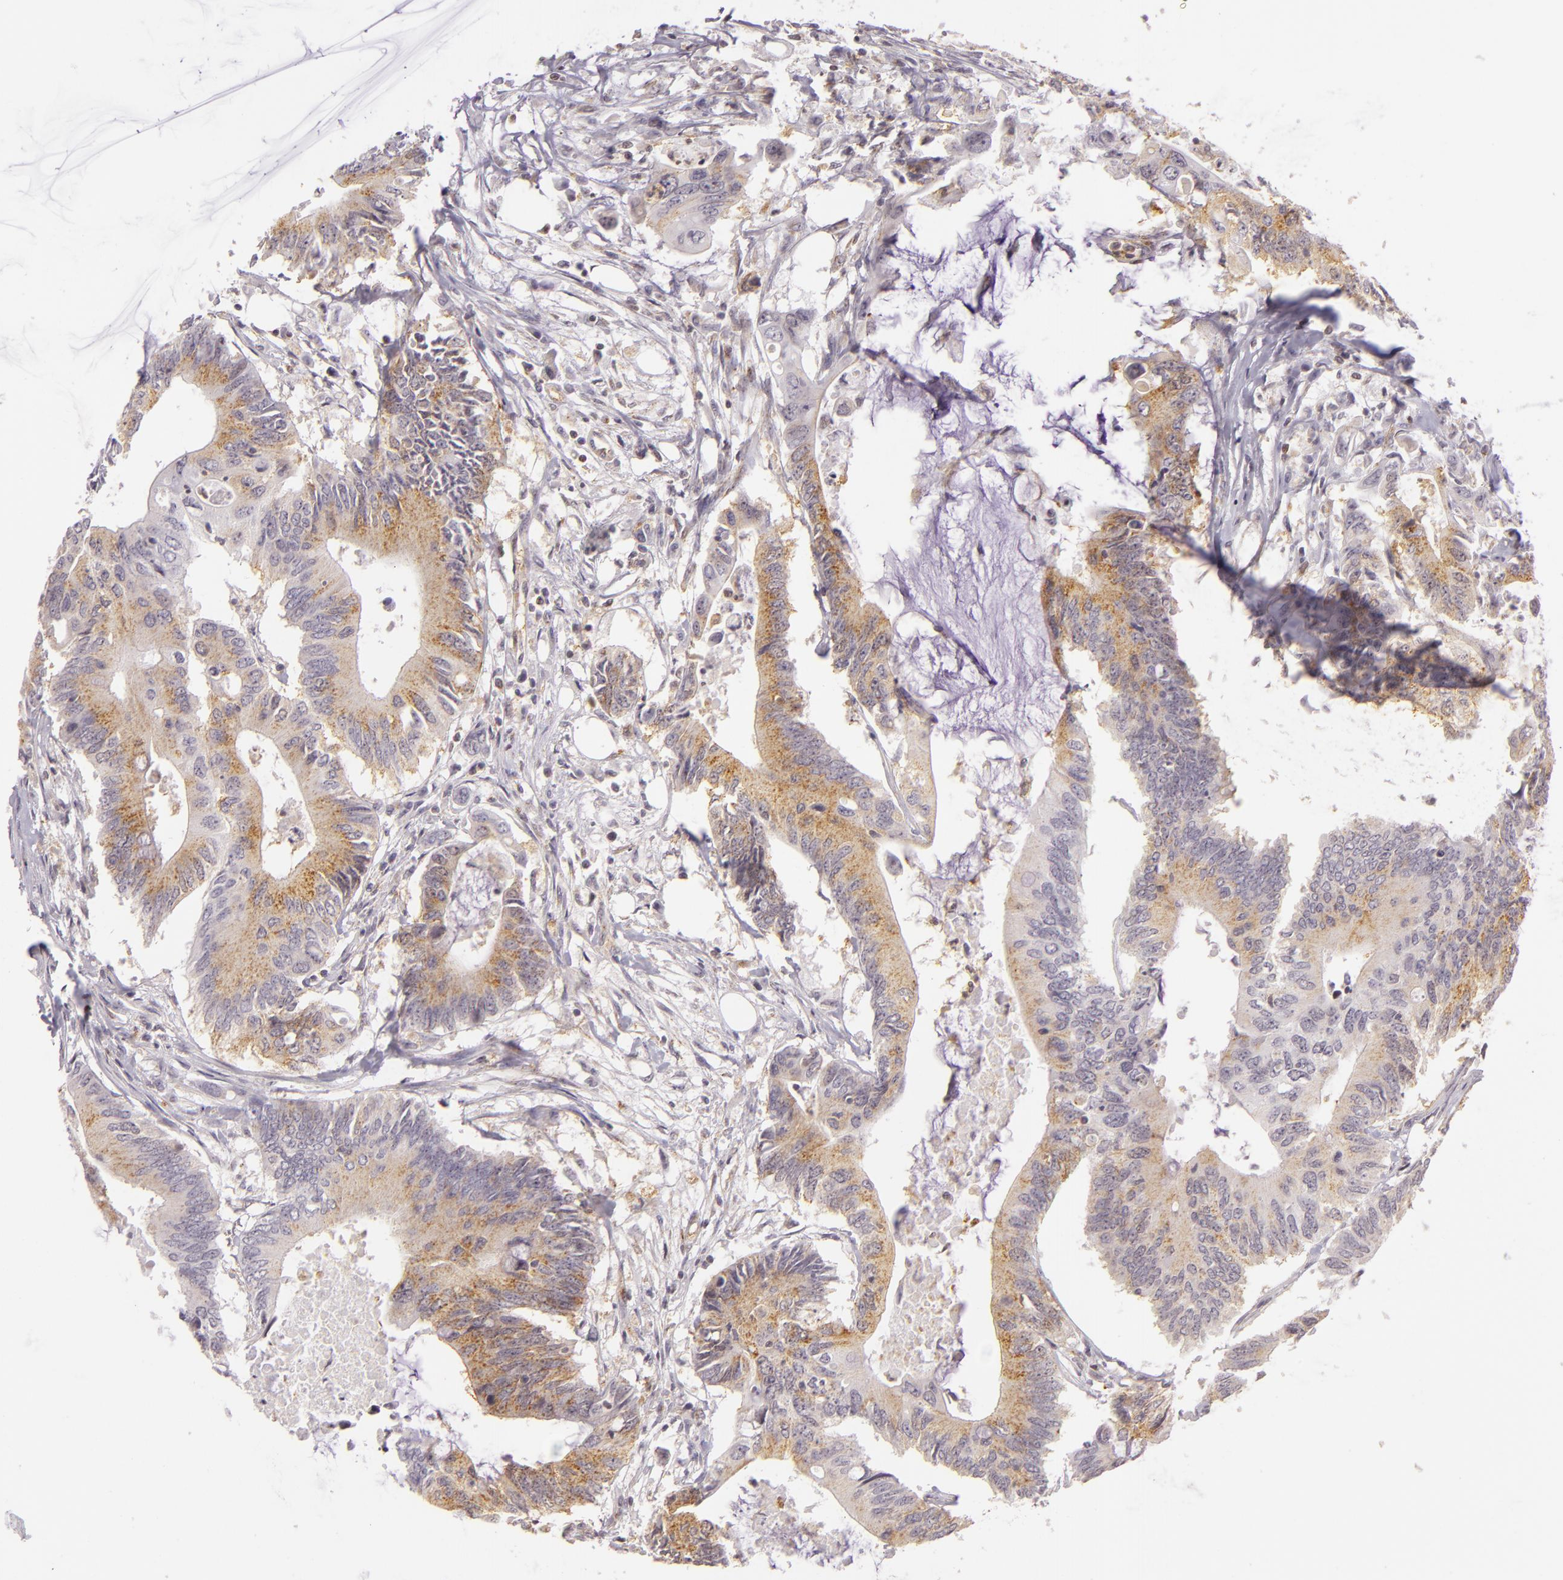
{"staining": {"intensity": "moderate", "quantity": "25%-75%", "location": "cytoplasmic/membranous,nuclear"}, "tissue": "colorectal cancer", "cell_type": "Tumor cells", "image_type": "cancer", "snomed": [{"axis": "morphology", "description": "Adenocarcinoma, NOS"}, {"axis": "topography", "description": "Colon"}], "caption": "Moderate cytoplasmic/membranous and nuclear staining for a protein is identified in about 25%-75% of tumor cells of adenocarcinoma (colorectal) using immunohistochemistry.", "gene": "IMPDH1", "patient": {"sex": "male", "age": 71}}